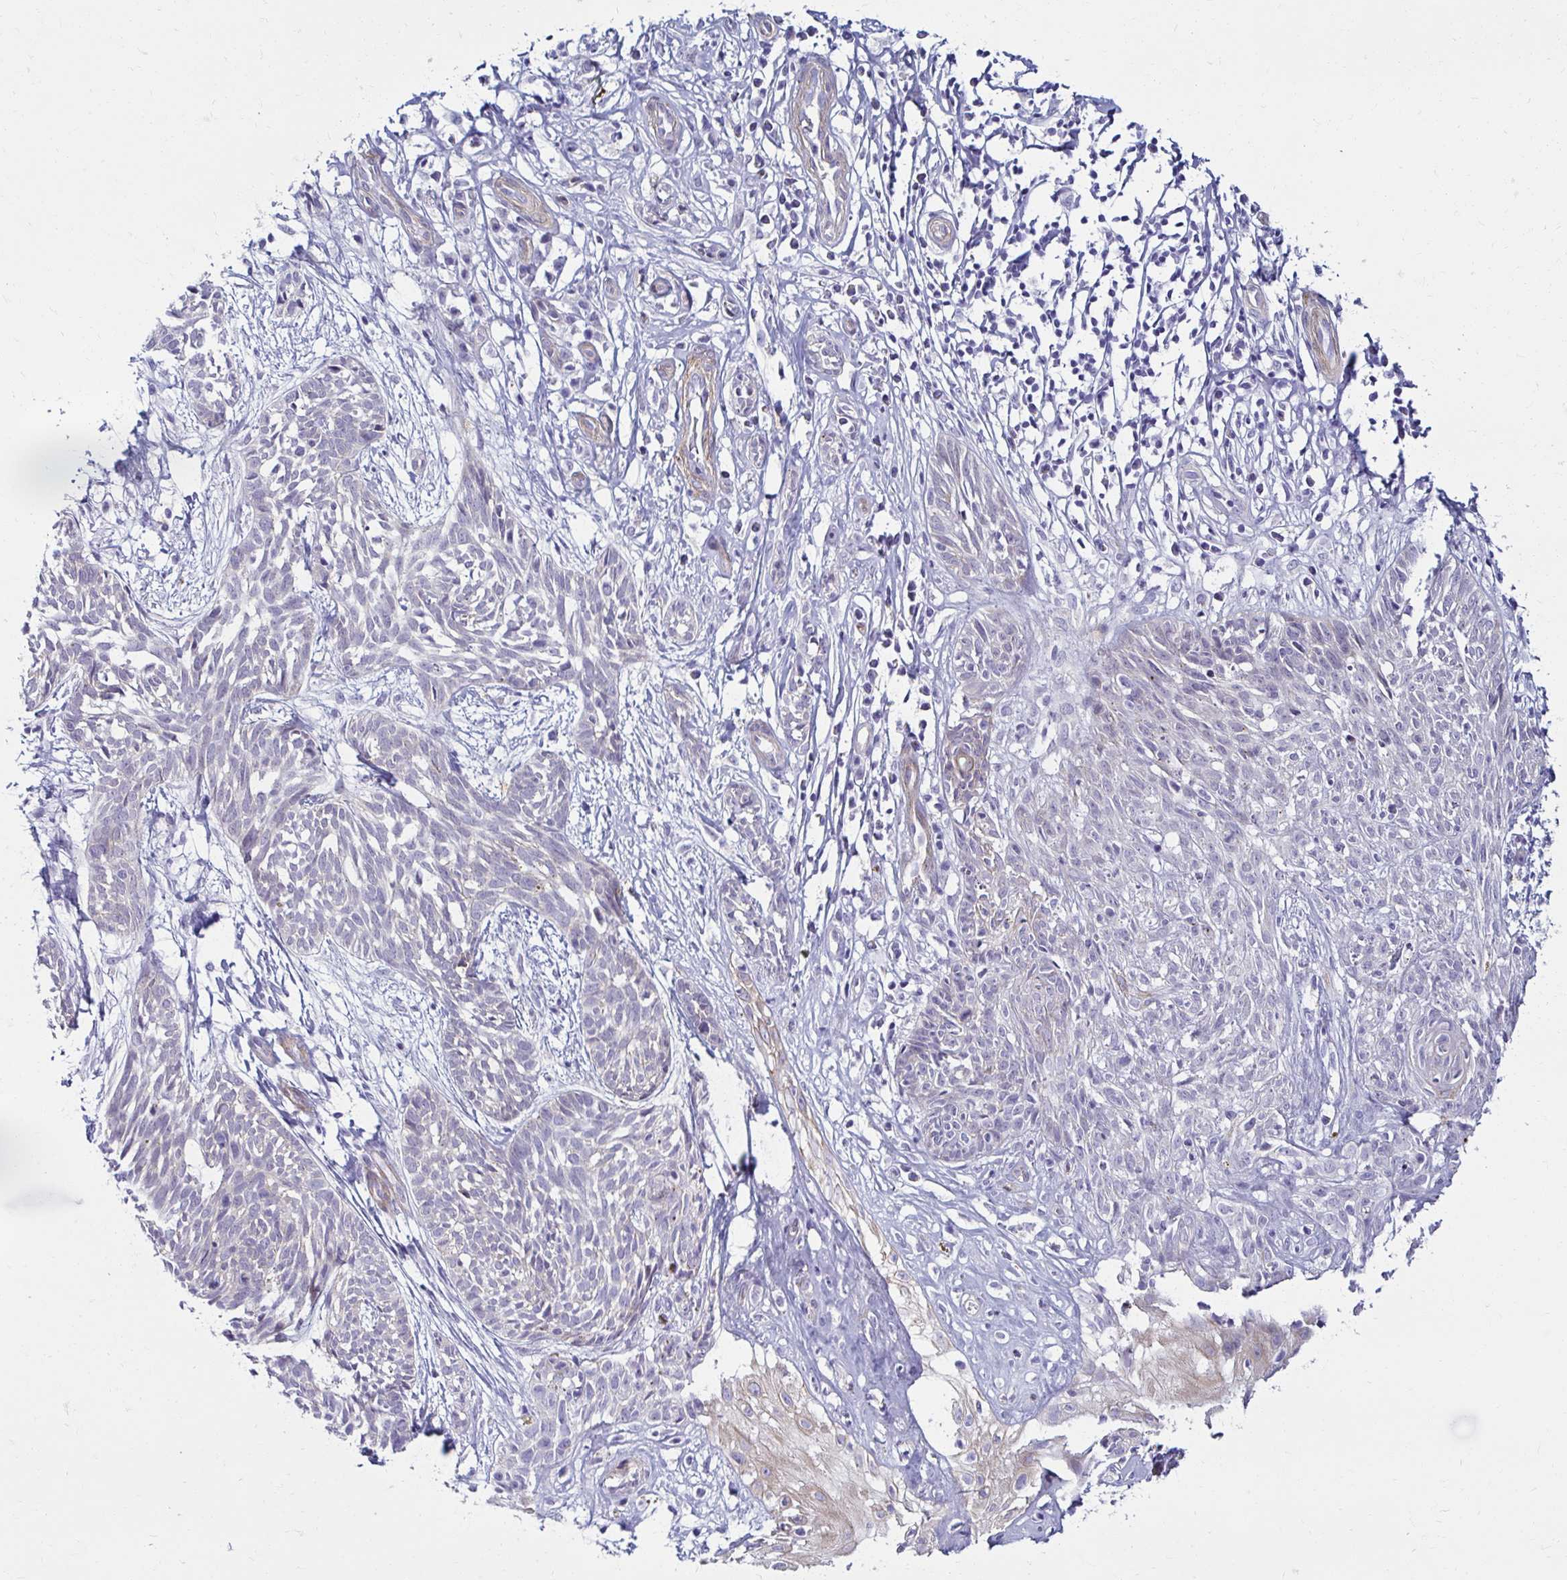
{"staining": {"intensity": "negative", "quantity": "none", "location": "none"}, "tissue": "skin cancer", "cell_type": "Tumor cells", "image_type": "cancer", "snomed": [{"axis": "morphology", "description": "Basal cell carcinoma"}, {"axis": "topography", "description": "Skin"}, {"axis": "topography", "description": "Skin, foot"}], "caption": "Tumor cells show no significant protein staining in basal cell carcinoma (skin).", "gene": "ANKRD62", "patient": {"sex": "female", "age": 86}}